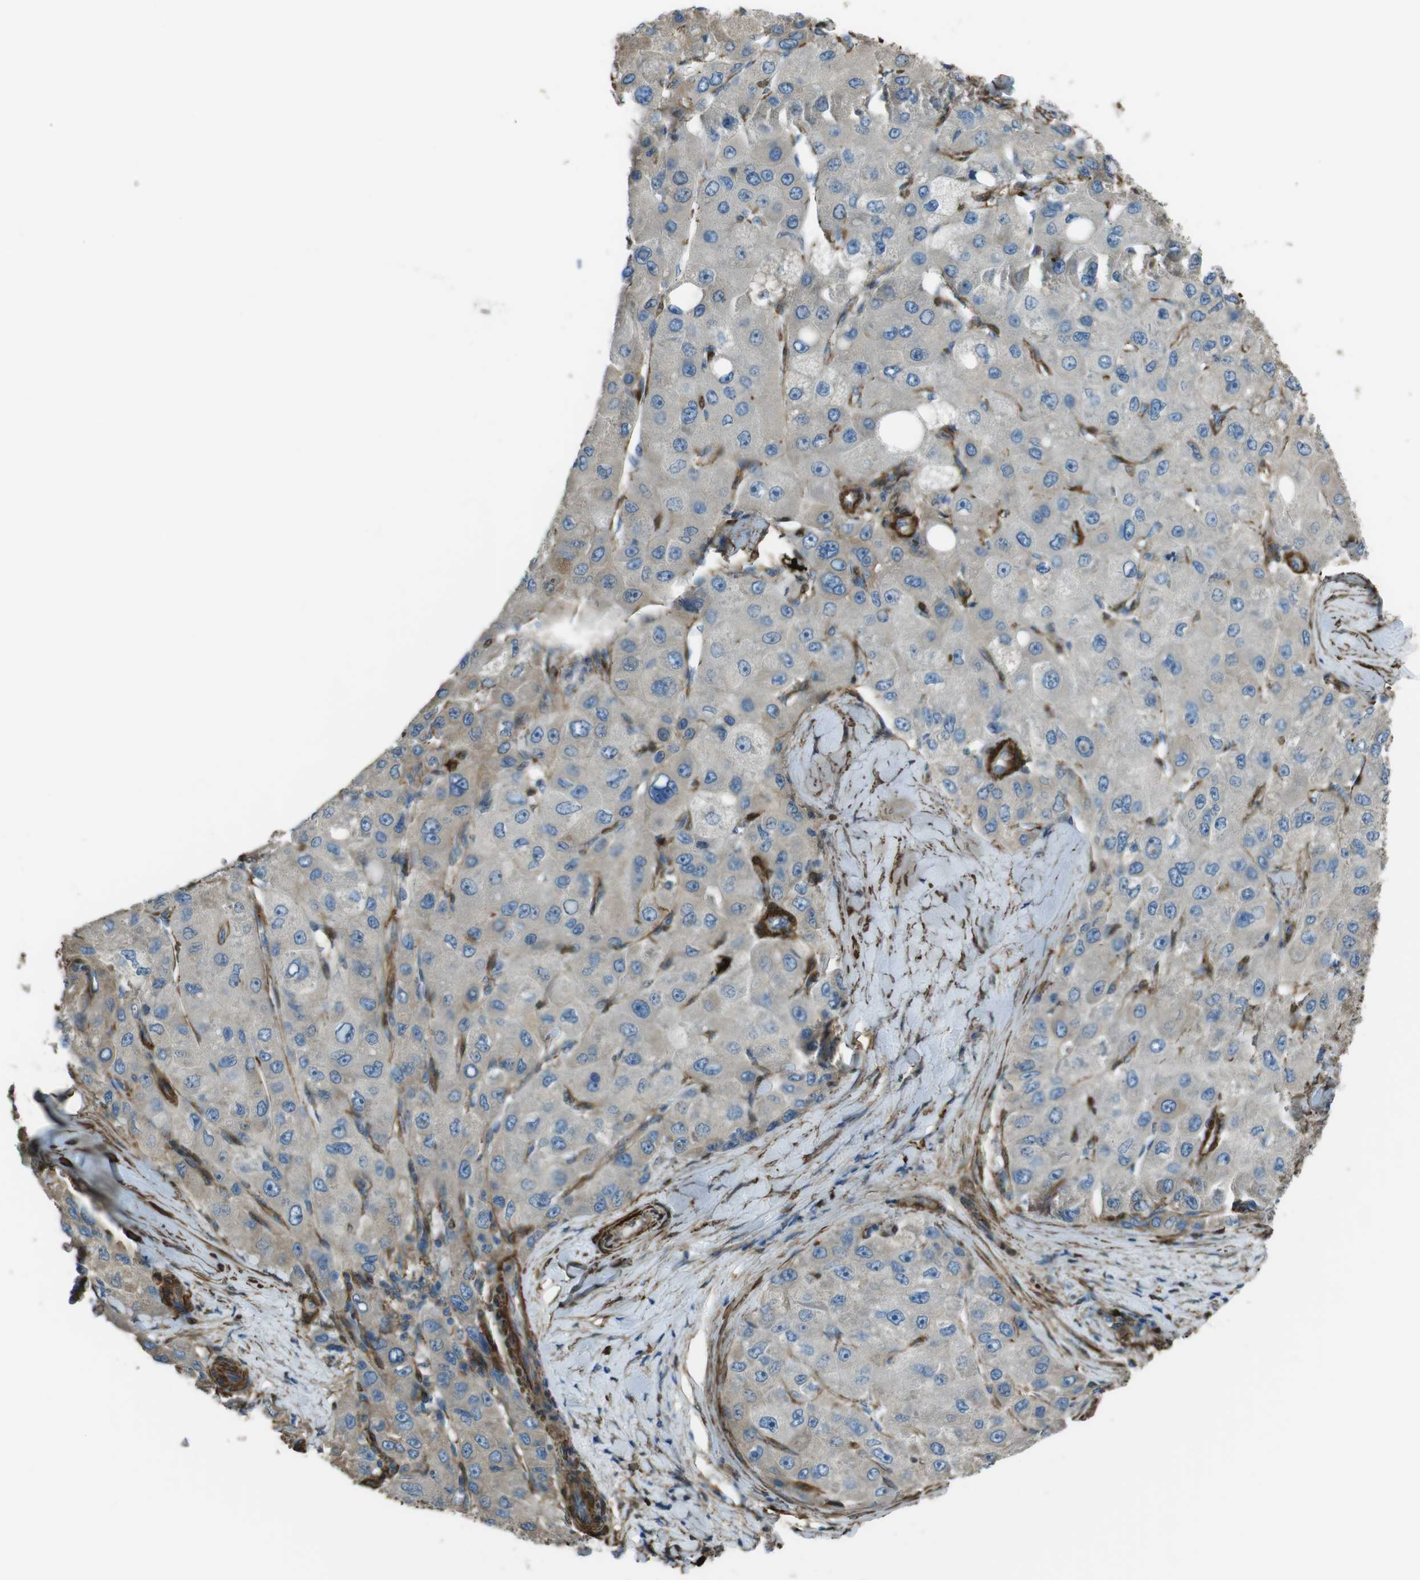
{"staining": {"intensity": "weak", "quantity": "25%-75%", "location": "cytoplasmic/membranous"}, "tissue": "liver cancer", "cell_type": "Tumor cells", "image_type": "cancer", "snomed": [{"axis": "morphology", "description": "Carcinoma, Hepatocellular, NOS"}, {"axis": "topography", "description": "Liver"}], "caption": "Protein analysis of hepatocellular carcinoma (liver) tissue exhibits weak cytoplasmic/membranous expression in about 25%-75% of tumor cells. (DAB IHC, brown staining for protein, blue staining for nuclei).", "gene": "SFT2D1", "patient": {"sex": "male", "age": 80}}